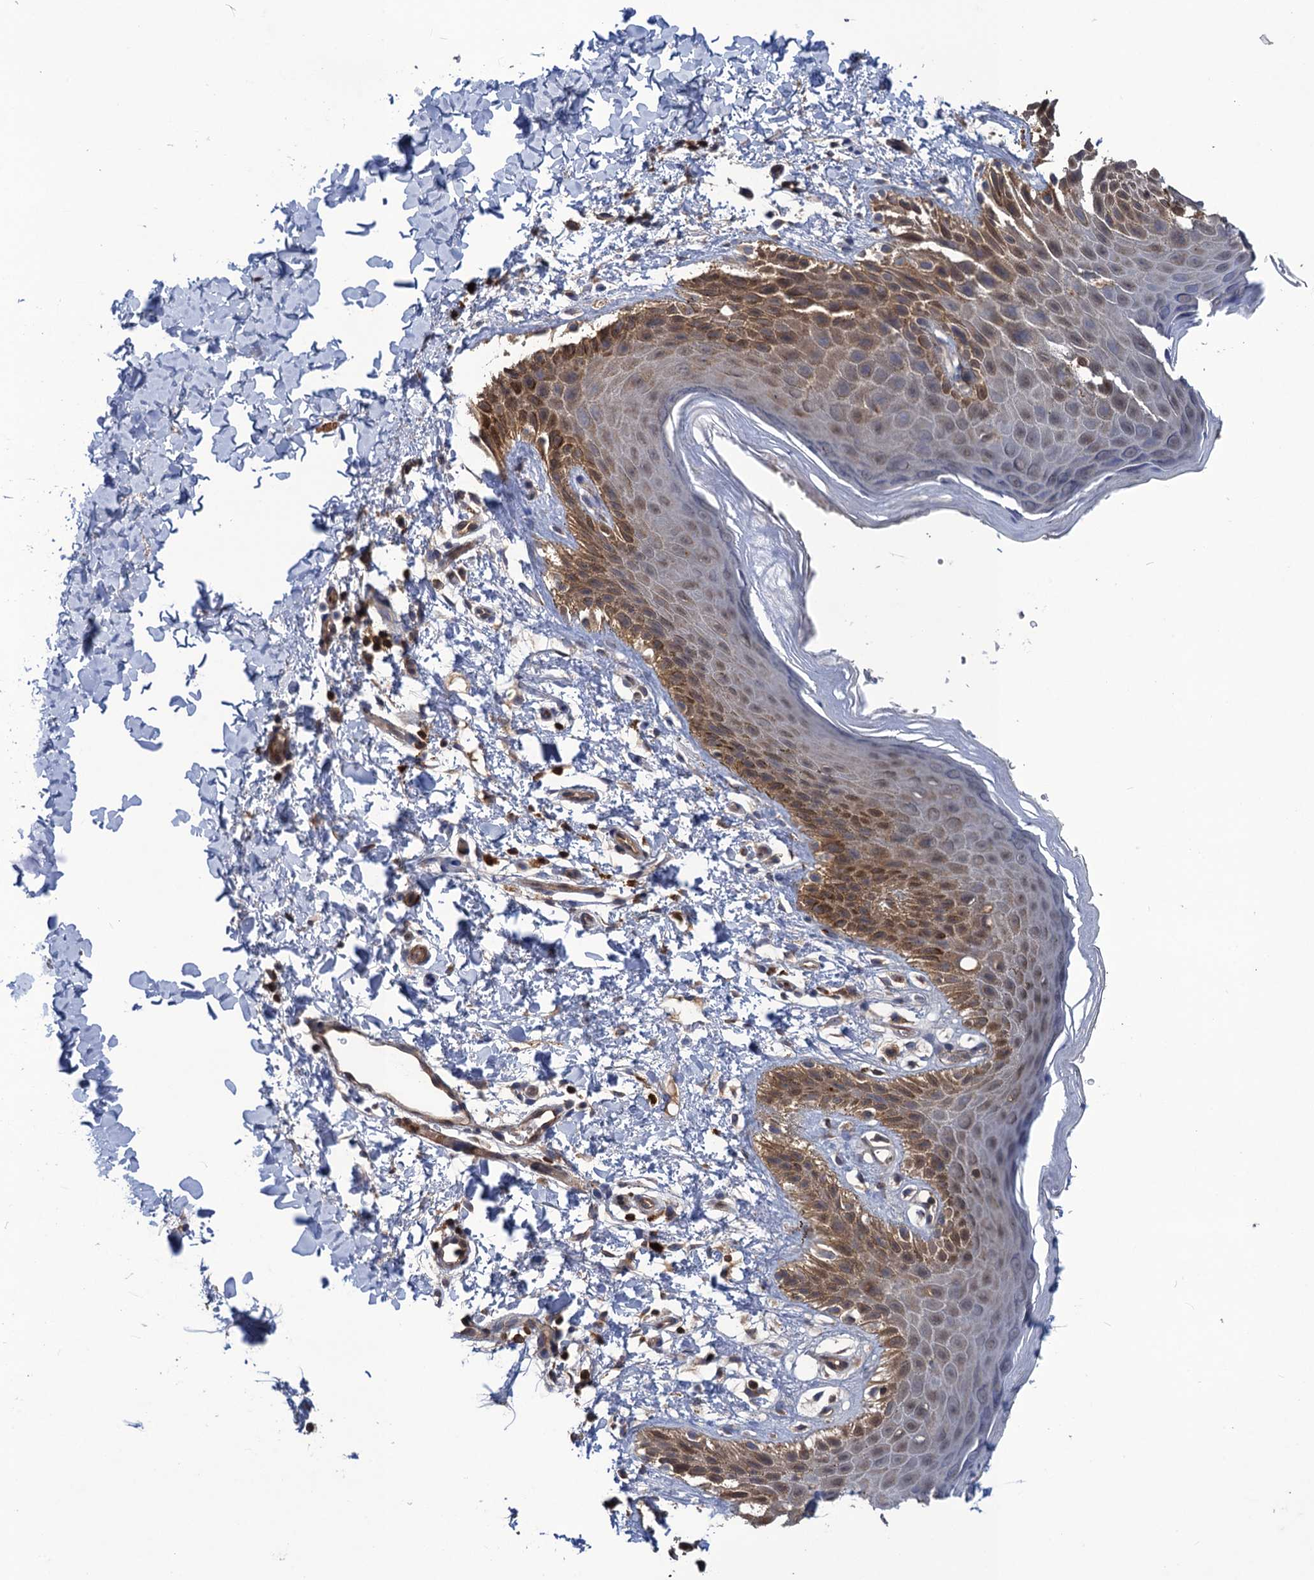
{"staining": {"intensity": "moderate", "quantity": "25%-75%", "location": "cytoplasmic/membranous"}, "tissue": "skin", "cell_type": "Epidermal cells", "image_type": "normal", "snomed": [{"axis": "morphology", "description": "Normal tissue, NOS"}, {"axis": "topography", "description": "Anal"}], "caption": "This micrograph reveals normal skin stained with immunohistochemistry (IHC) to label a protein in brown. The cytoplasmic/membranous of epidermal cells show moderate positivity for the protein. Nuclei are counter-stained blue.", "gene": "DGKA", "patient": {"sex": "male", "age": 44}}